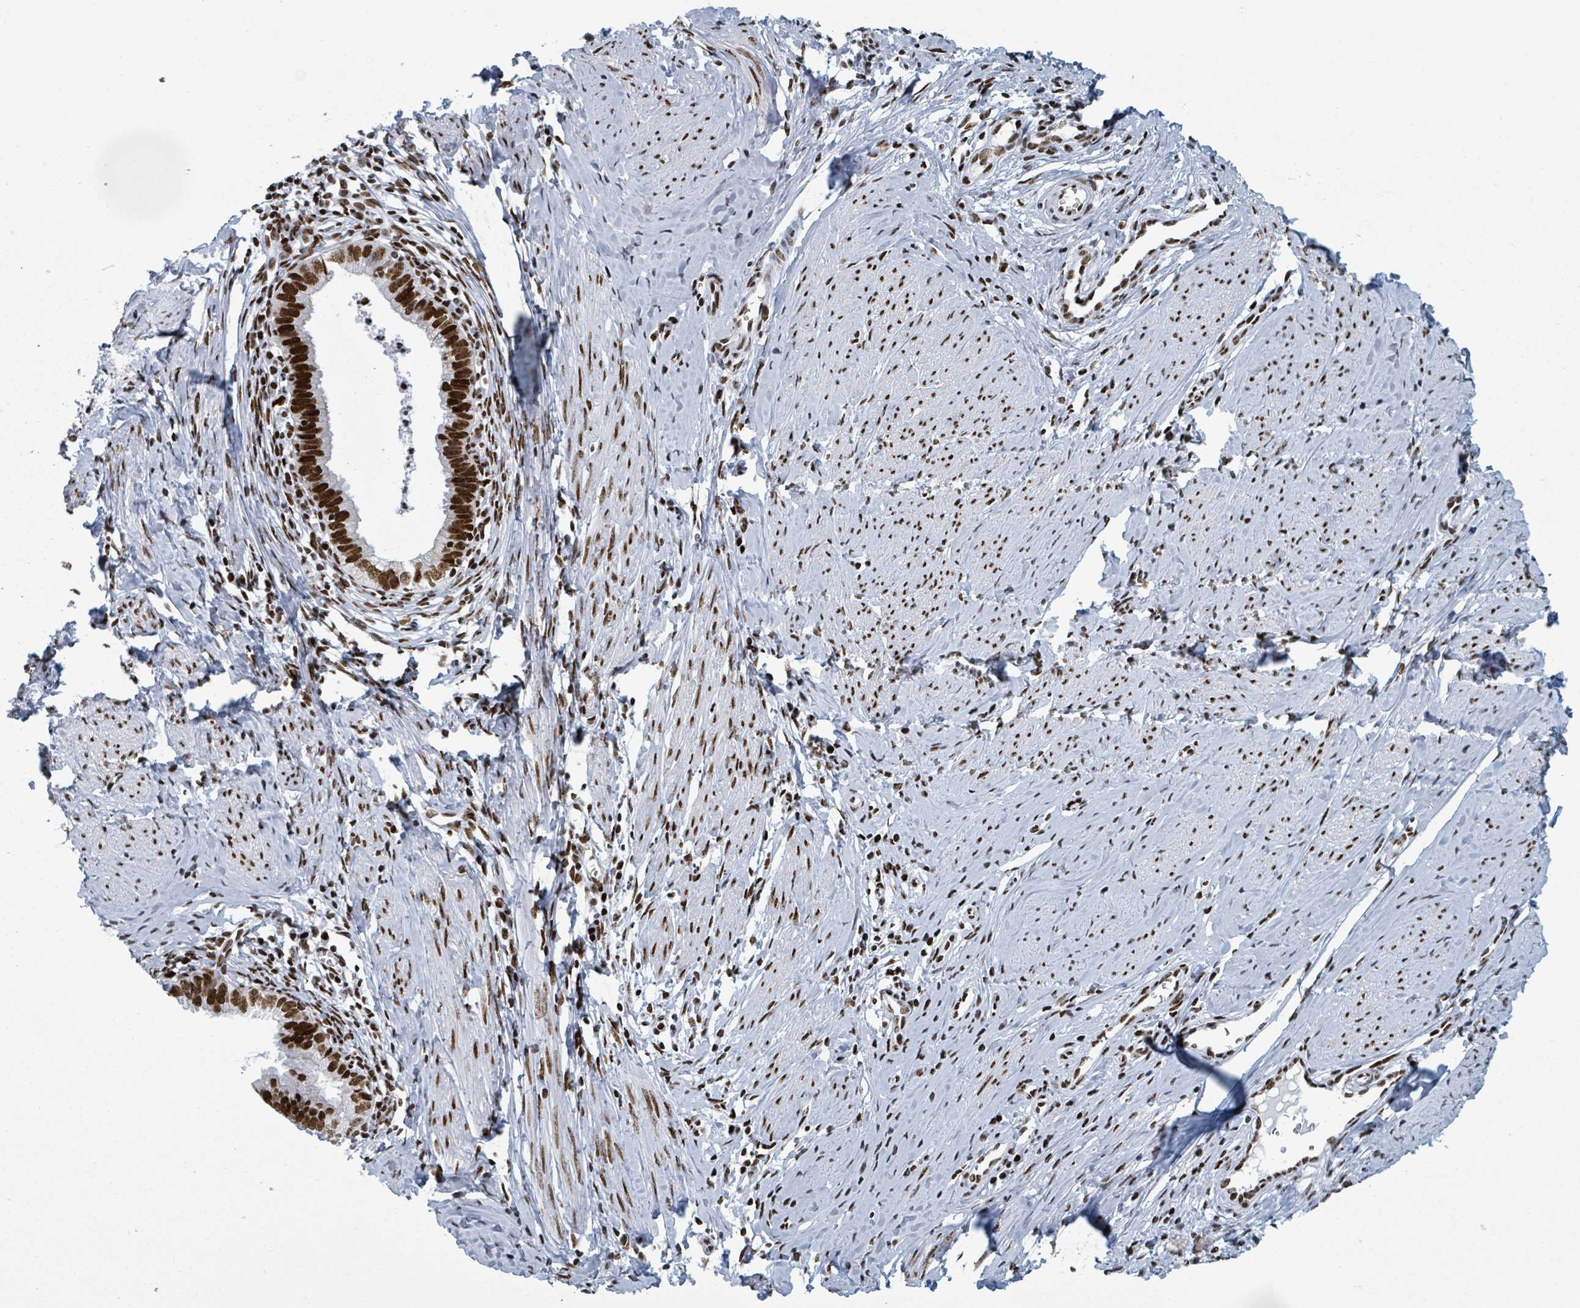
{"staining": {"intensity": "strong", "quantity": ">75%", "location": "nuclear"}, "tissue": "cervical cancer", "cell_type": "Tumor cells", "image_type": "cancer", "snomed": [{"axis": "morphology", "description": "Adenocarcinoma, NOS"}, {"axis": "topography", "description": "Cervix"}], "caption": "This histopathology image exhibits adenocarcinoma (cervical) stained with immunohistochemistry (IHC) to label a protein in brown. The nuclear of tumor cells show strong positivity for the protein. Nuclei are counter-stained blue.", "gene": "DHX16", "patient": {"sex": "female", "age": 36}}